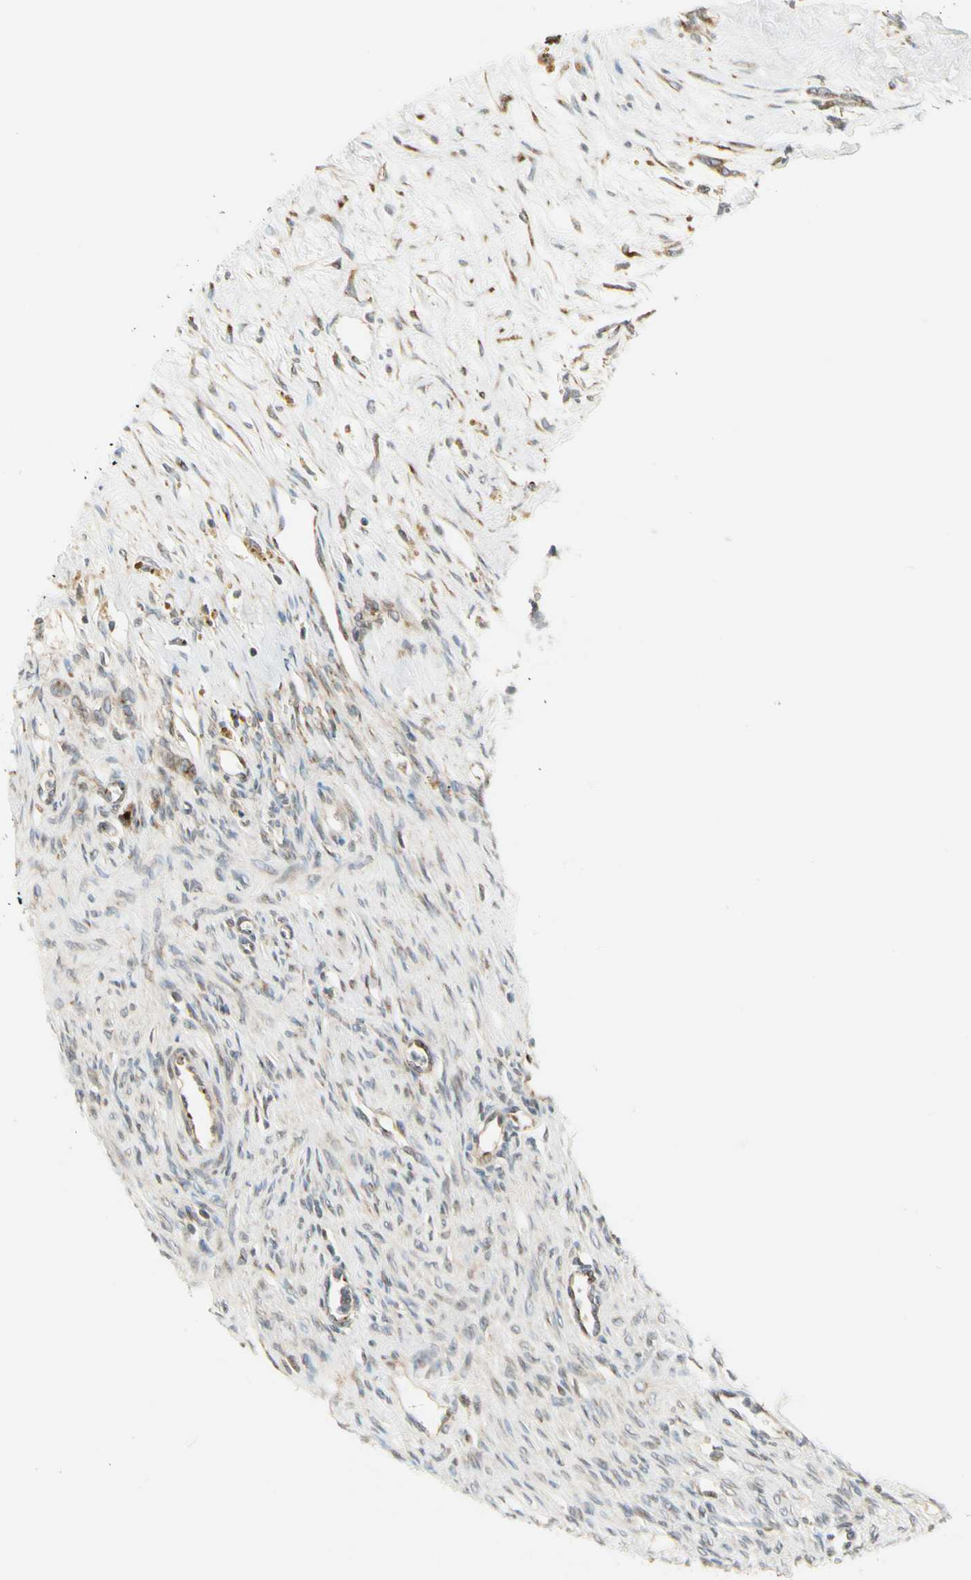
{"staining": {"intensity": "weak", "quantity": "25%-75%", "location": "cytoplasmic/membranous"}, "tissue": "ovary", "cell_type": "Ovarian stroma cells", "image_type": "normal", "snomed": [{"axis": "morphology", "description": "Normal tissue, NOS"}, {"axis": "topography", "description": "Ovary"}], "caption": "Protein expression analysis of benign human ovary reveals weak cytoplasmic/membranous positivity in about 25%-75% of ovarian stroma cells. (Stains: DAB (3,3'-diaminobenzidine) in brown, nuclei in blue, Microscopy: brightfield microscopy at high magnification).", "gene": "MANSC1", "patient": {"sex": "female", "age": 33}}